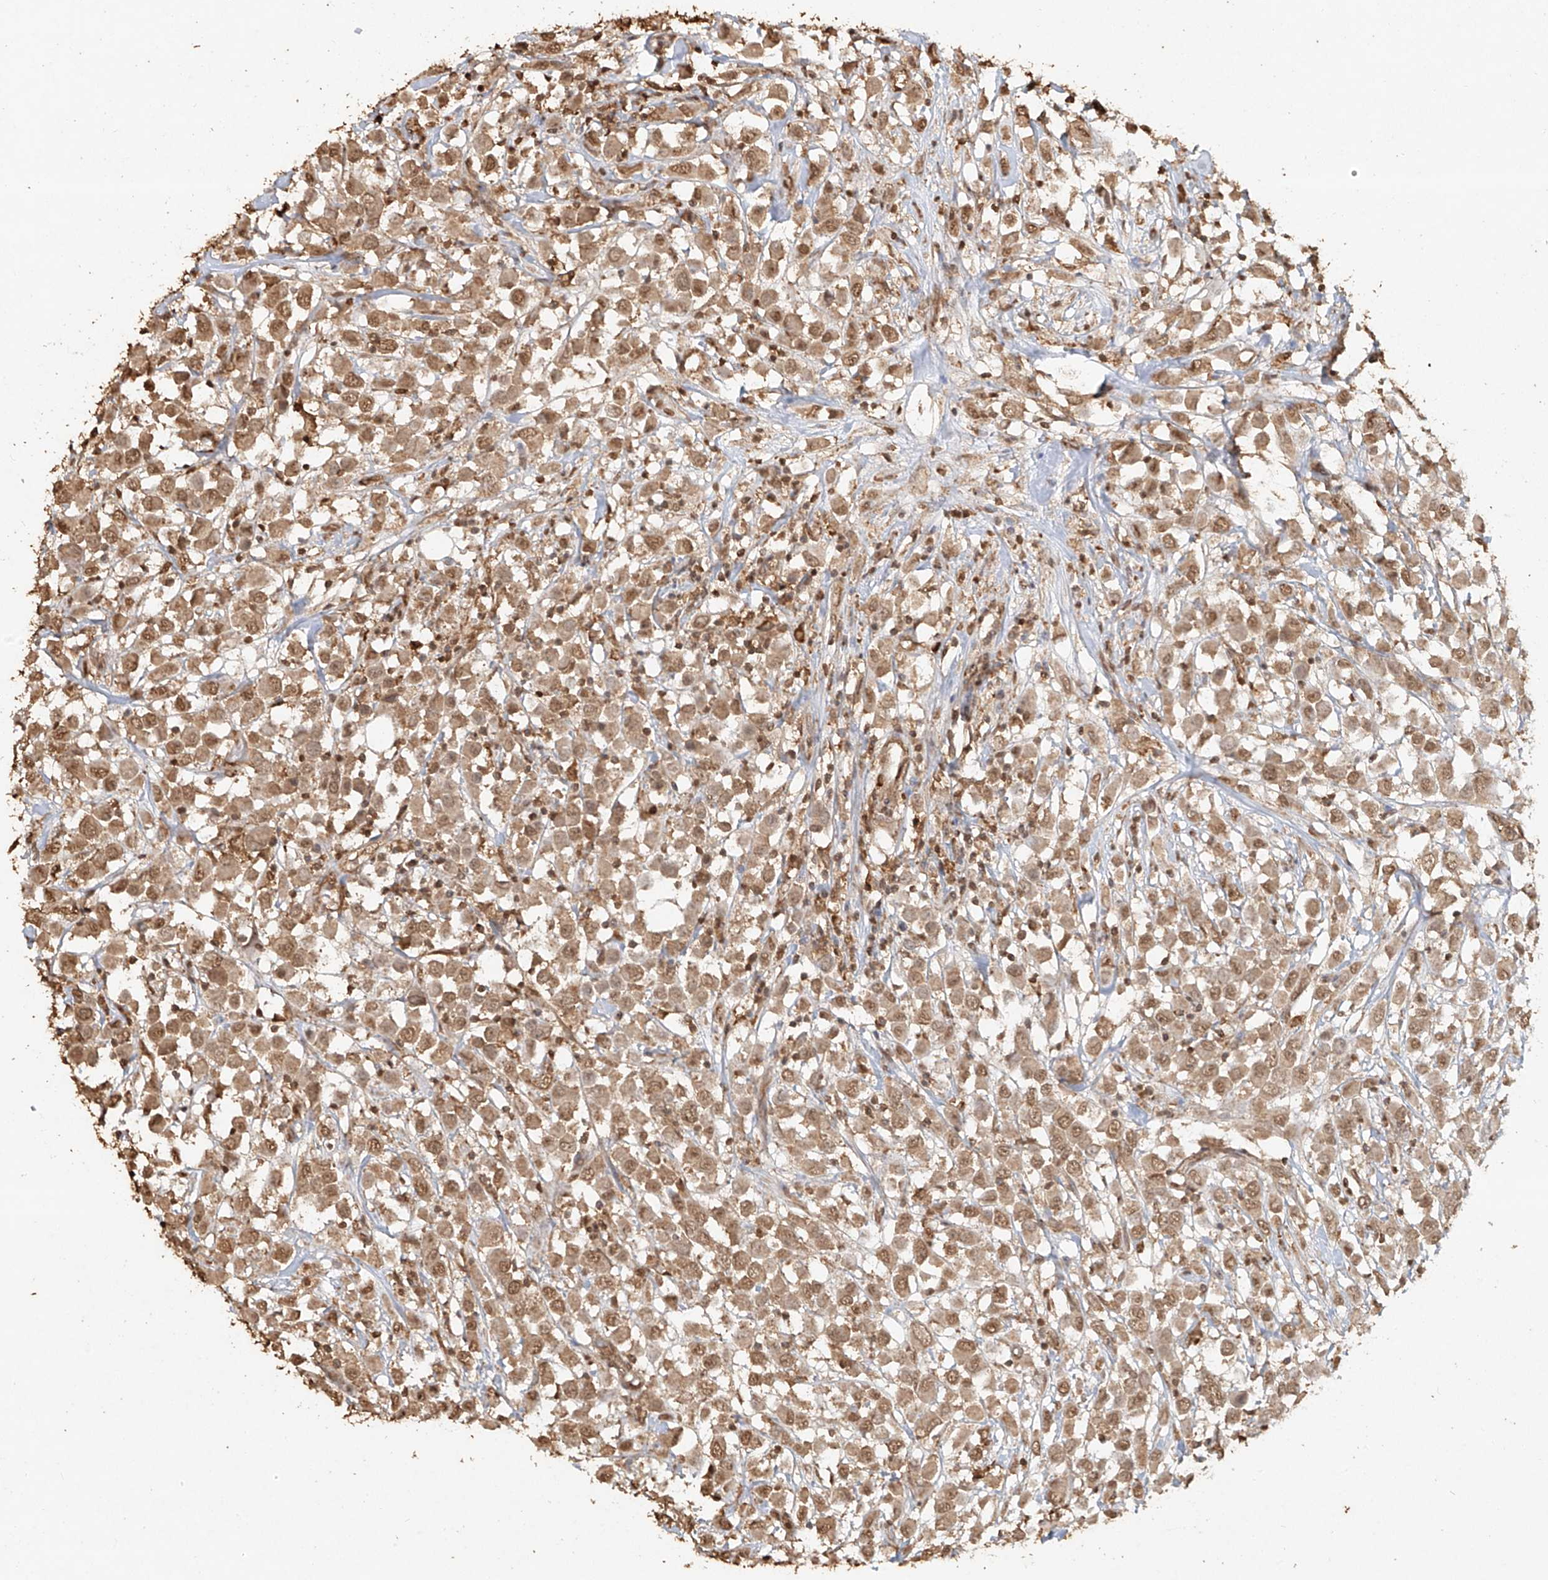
{"staining": {"intensity": "moderate", "quantity": ">75%", "location": "cytoplasmic/membranous,nuclear"}, "tissue": "breast cancer", "cell_type": "Tumor cells", "image_type": "cancer", "snomed": [{"axis": "morphology", "description": "Duct carcinoma"}, {"axis": "topography", "description": "Breast"}], "caption": "Breast cancer was stained to show a protein in brown. There is medium levels of moderate cytoplasmic/membranous and nuclear positivity in approximately >75% of tumor cells.", "gene": "TIGAR", "patient": {"sex": "female", "age": 61}}